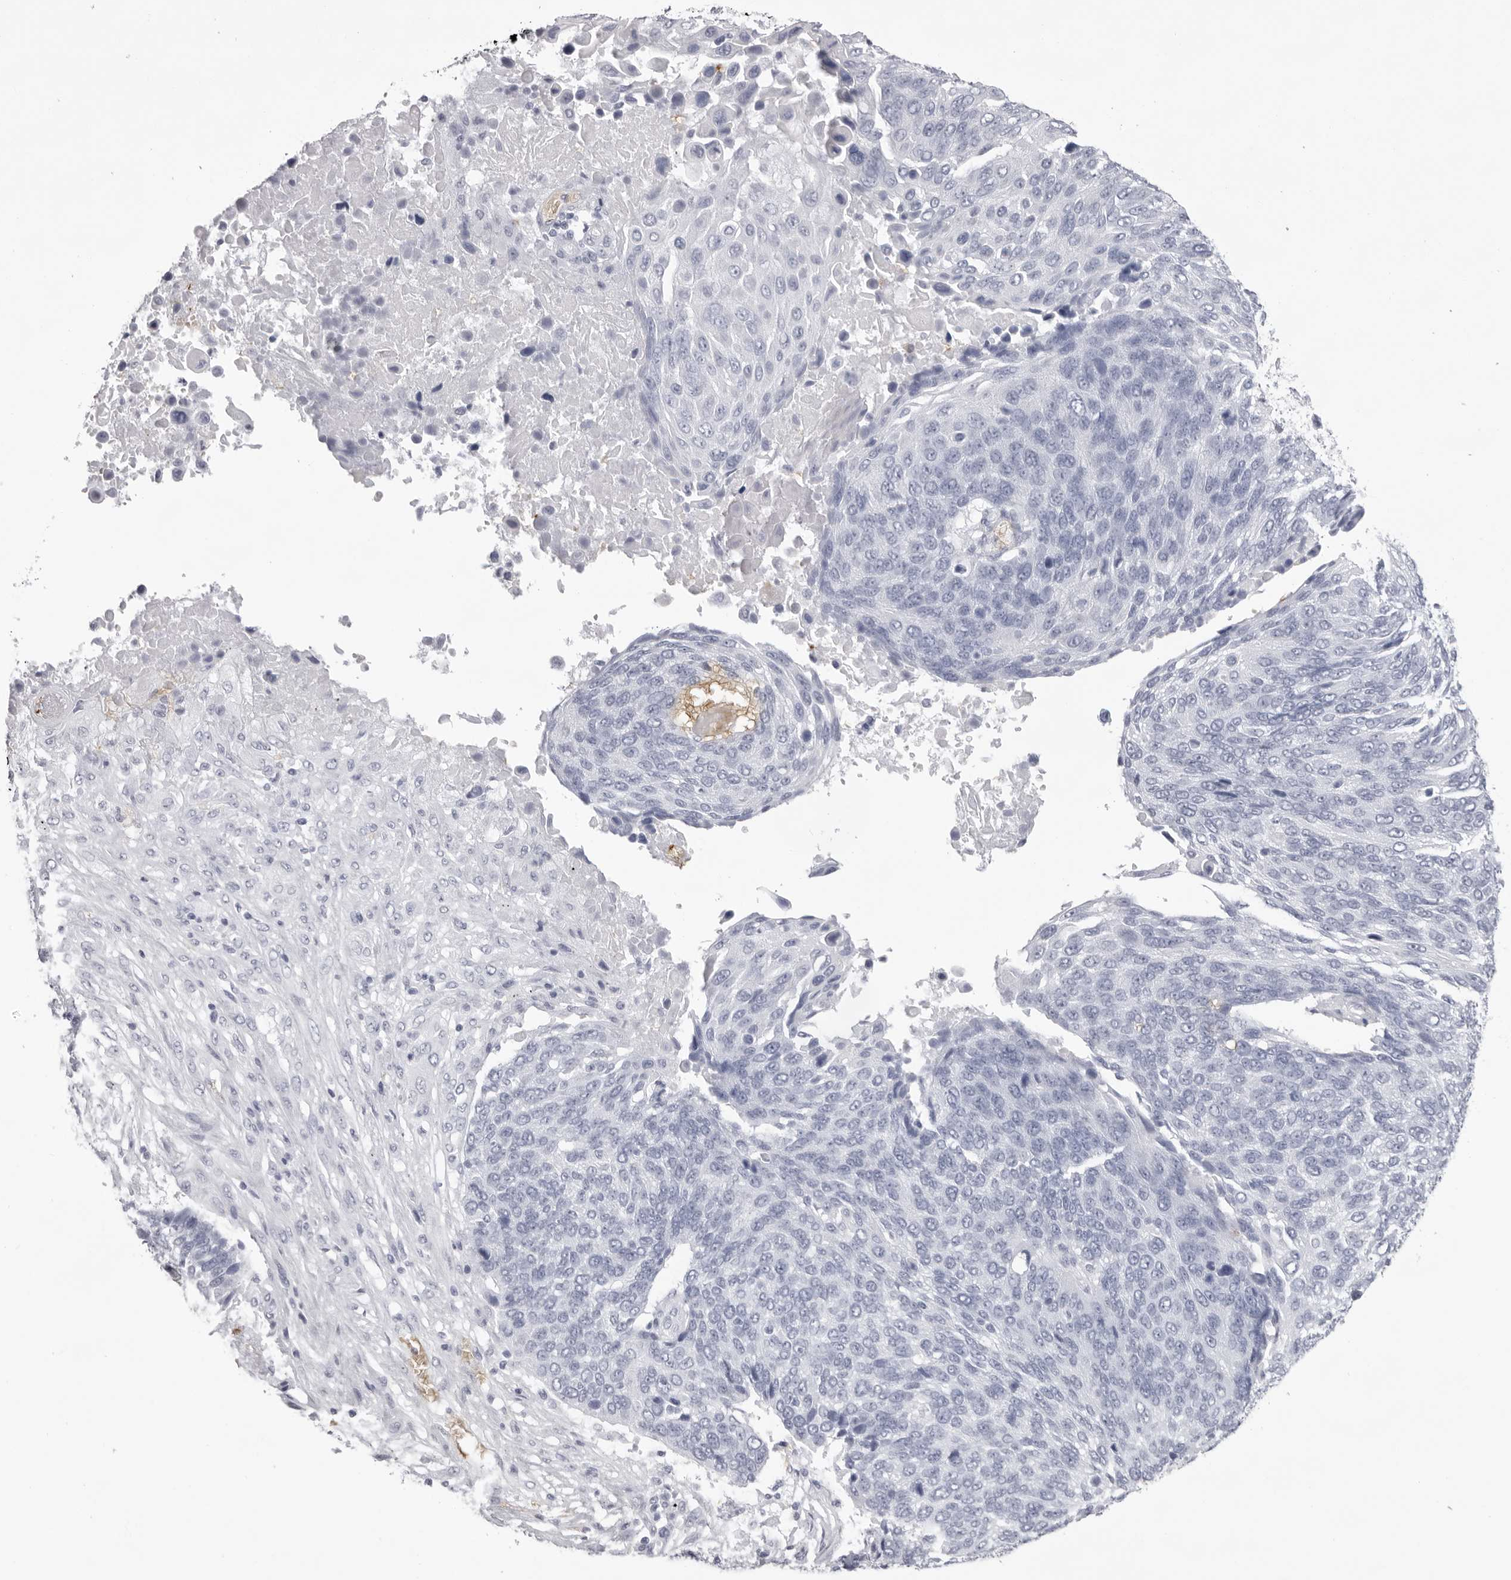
{"staining": {"intensity": "negative", "quantity": "none", "location": "none"}, "tissue": "lung cancer", "cell_type": "Tumor cells", "image_type": "cancer", "snomed": [{"axis": "morphology", "description": "Squamous cell carcinoma, NOS"}, {"axis": "topography", "description": "Lung"}], "caption": "A high-resolution photomicrograph shows immunohistochemistry staining of lung cancer, which displays no significant positivity in tumor cells.", "gene": "SPTA1", "patient": {"sex": "male", "age": 66}}